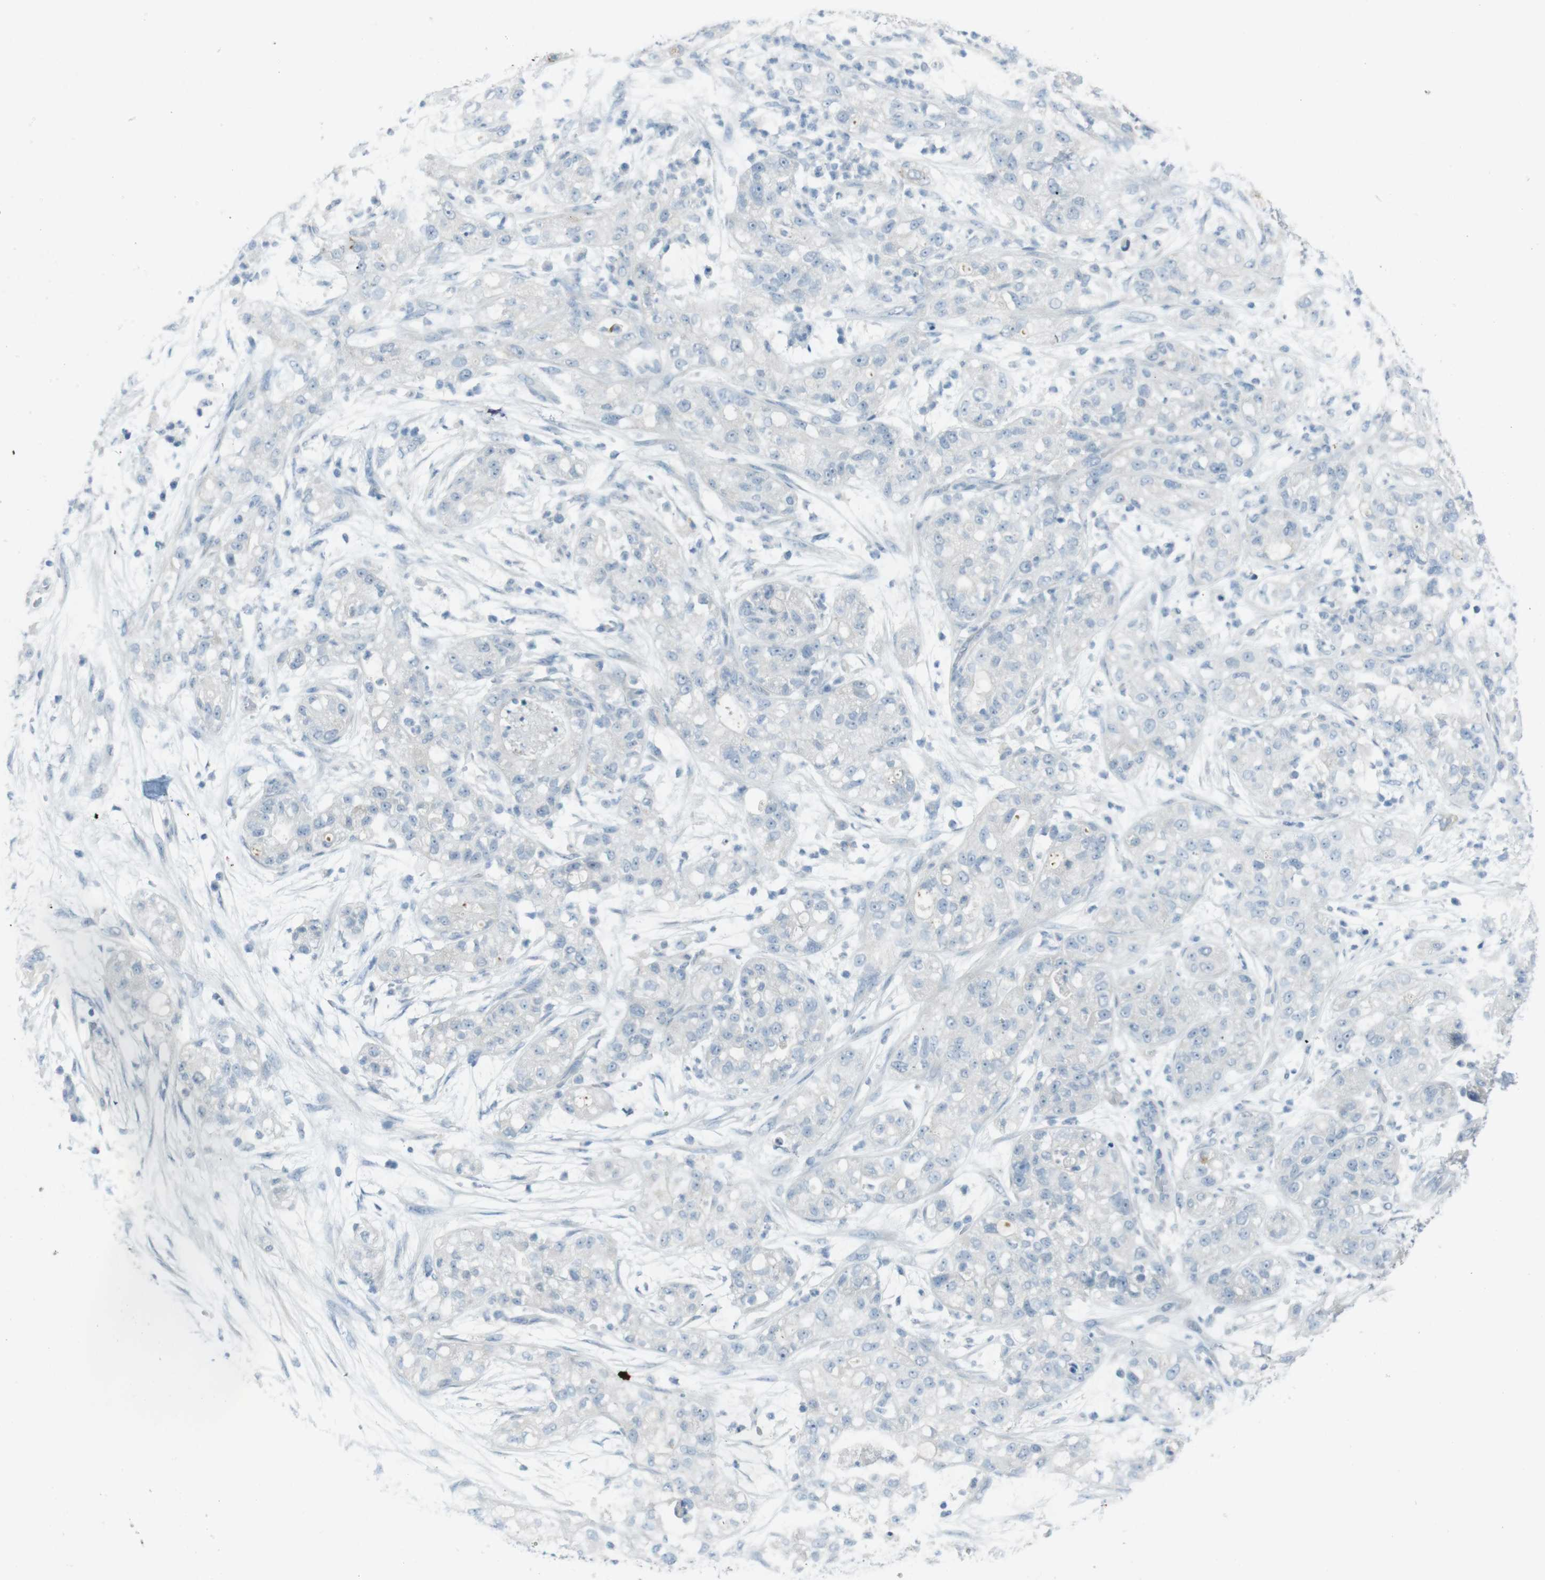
{"staining": {"intensity": "negative", "quantity": "none", "location": "none"}, "tissue": "pancreatic cancer", "cell_type": "Tumor cells", "image_type": "cancer", "snomed": [{"axis": "morphology", "description": "Adenocarcinoma, NOS"}, {"axis": "topography", "description": "Pancreas"}], "caption": "Pancreatic cancer (adenocarcinoma) stained for a protein using immunohistochemistry exhibits no expression tumor cells.", "gene": "ENTPD7", "patient": {"sex": "female", "age": 78}}